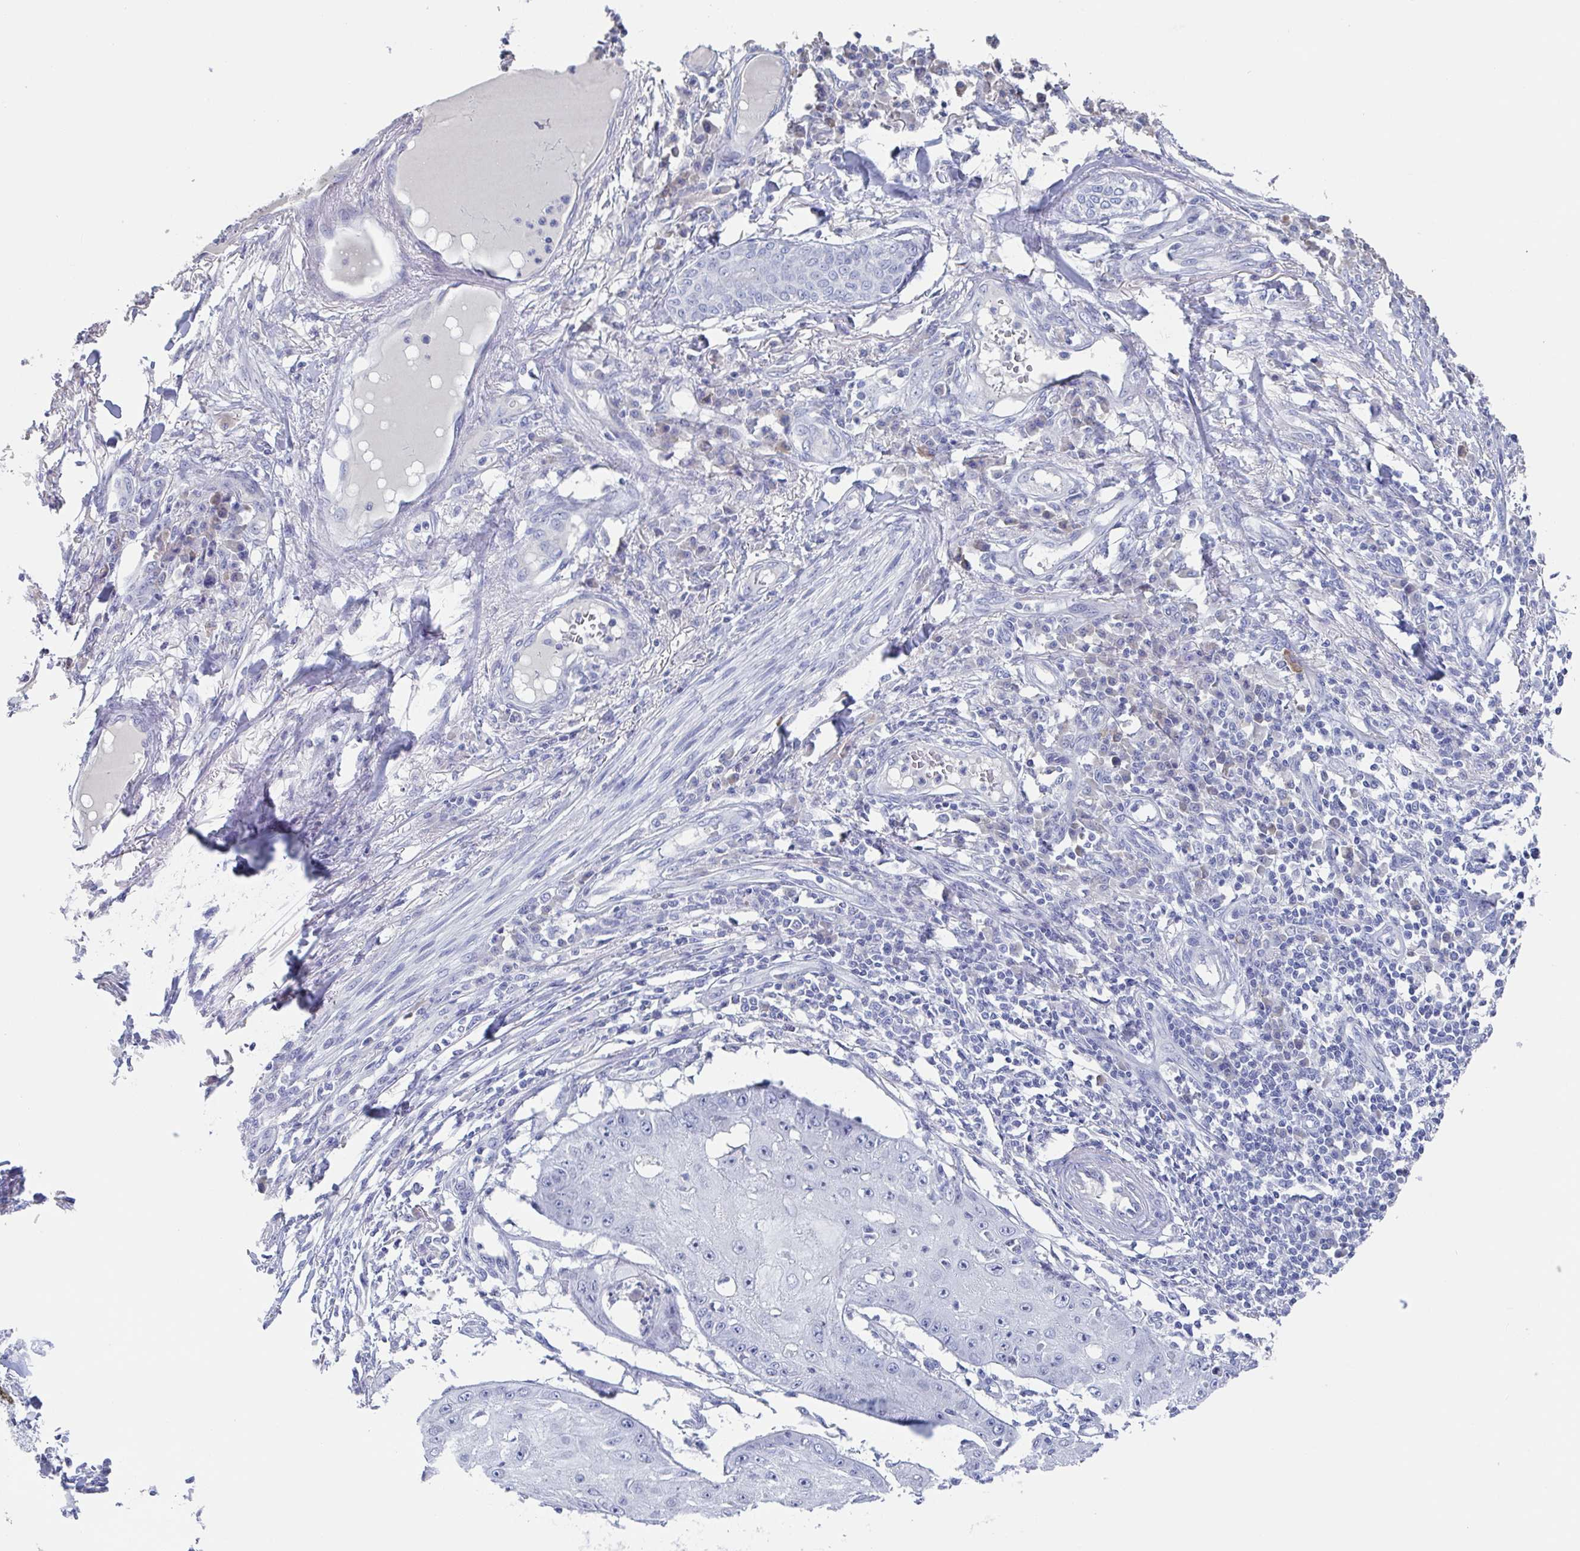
{"staining": {"intensity": "negative", "quantity": "none", "location": "none"}, "tissue": "skin cancer", "cell_type": "Tumor cells", "image_type": "cancer", "snomed": [{"axis": "morphology", "description": "Squamous cell carcinoma, NOS"}, {"axis": "topography", "description": "Skin"}], "caption": "An immunohistochemistry (IHC) micrograph of squamous cell carcinoma (skin) is shown. There is no staining in tumor cells of squamous cell carcinoma (skin).", "gene": "NOXRED1", "patient": {"sex": "male", "age": 70}}